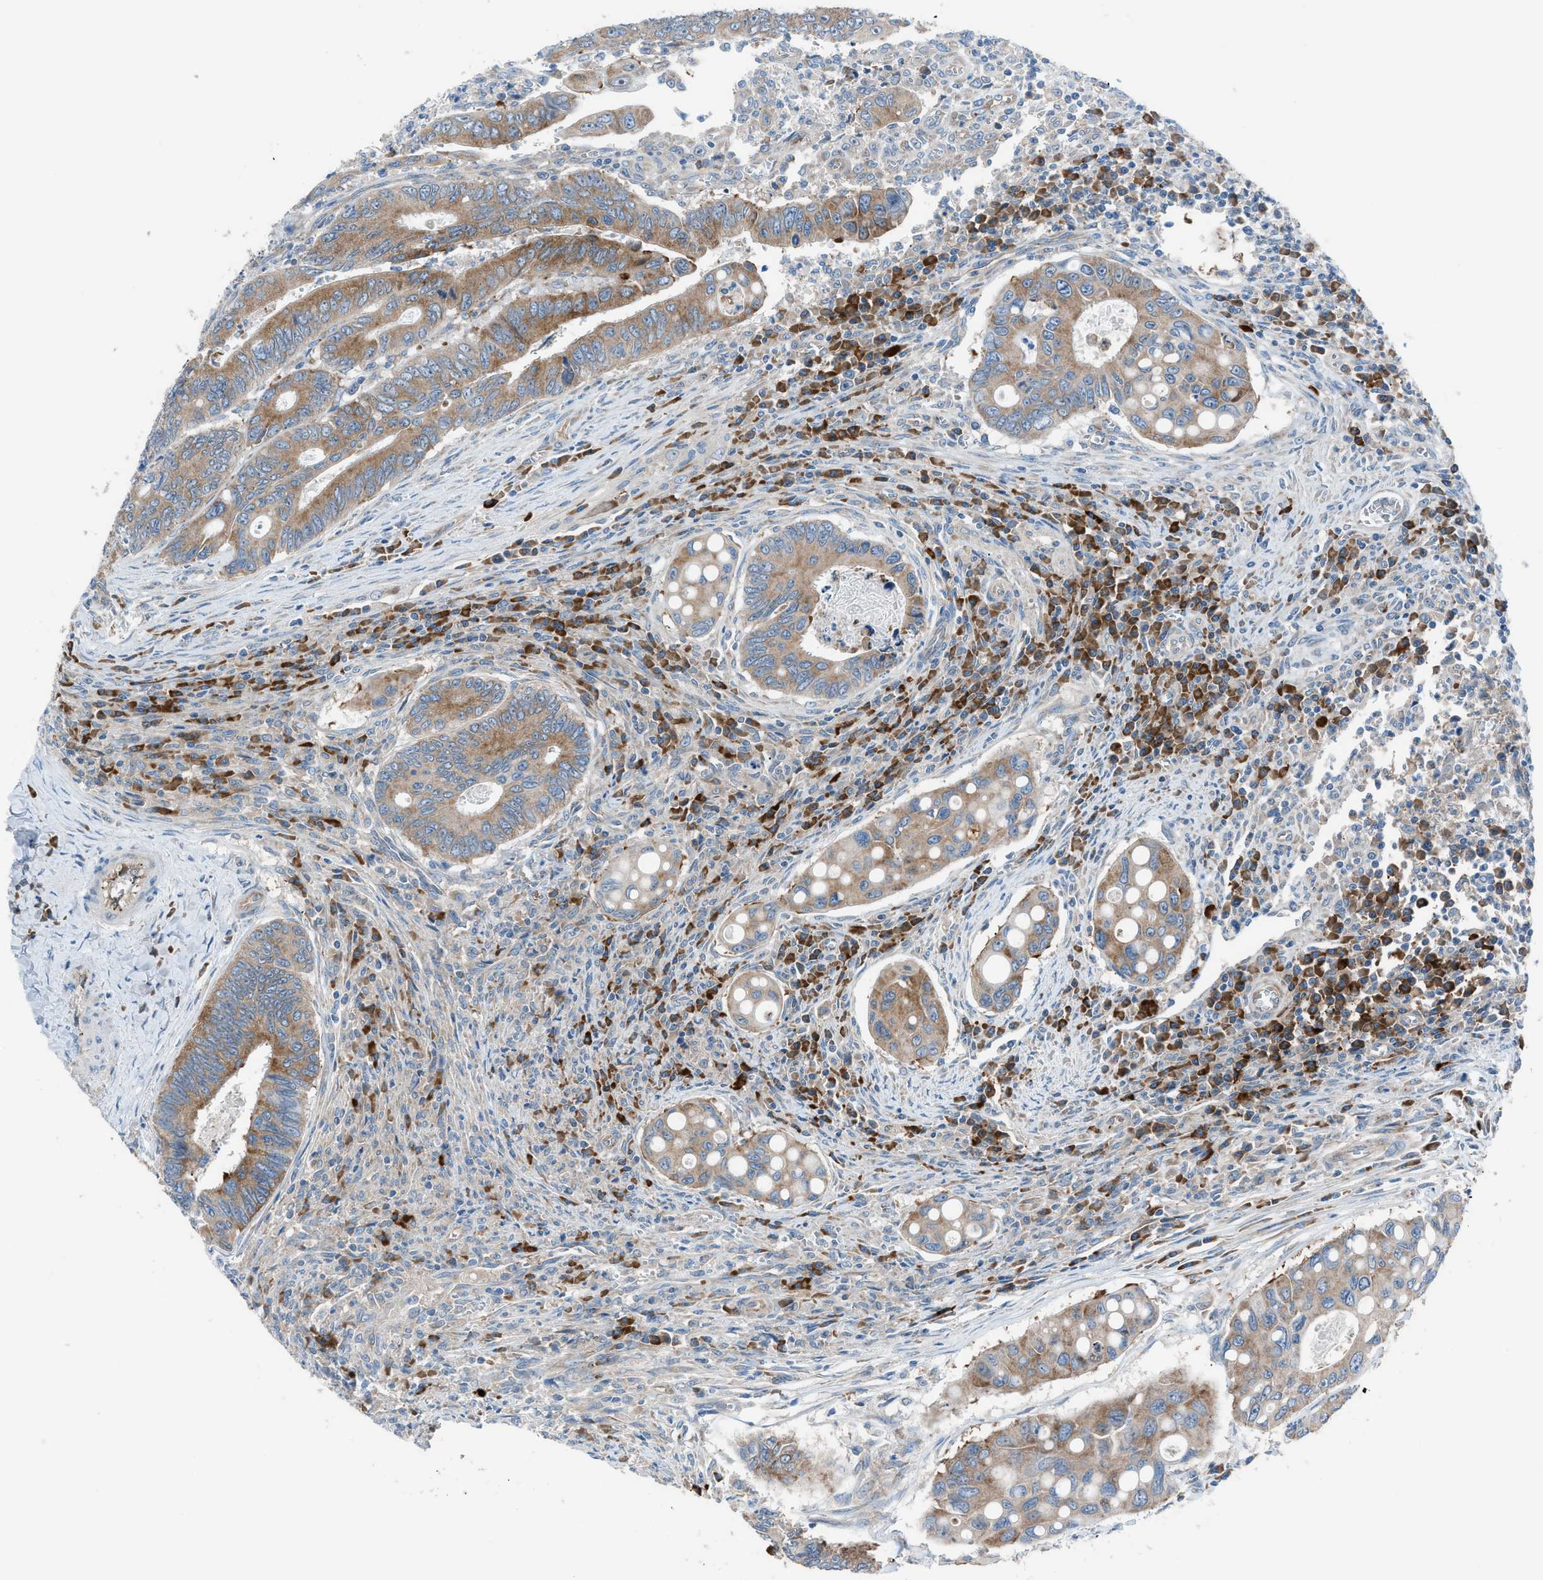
{"staining": {"intensity": "moderate", "quantity": ">75%", "location": "cytoplasmic/membranous"}, "tissue": "colorectal cancer", "cell_type": "Tumor cells", "image_type": "cancer", "snomed": [{"axis": "morphology", "description": "Inflammation, NOS"}, {"axis": "morphology", "description": "Adenocarcinoma, NOS"}, {"axis": "topography", "description": "Colon"}], "caption": "Brown immunohistochemical staining in human adenocarcinoma (colorectal) exhibits moderate cytoplasmic/membranous expression in about >75% of tumor cells.", "gene": "HEG1", "patient": {"sex": "male", "age": 72}}